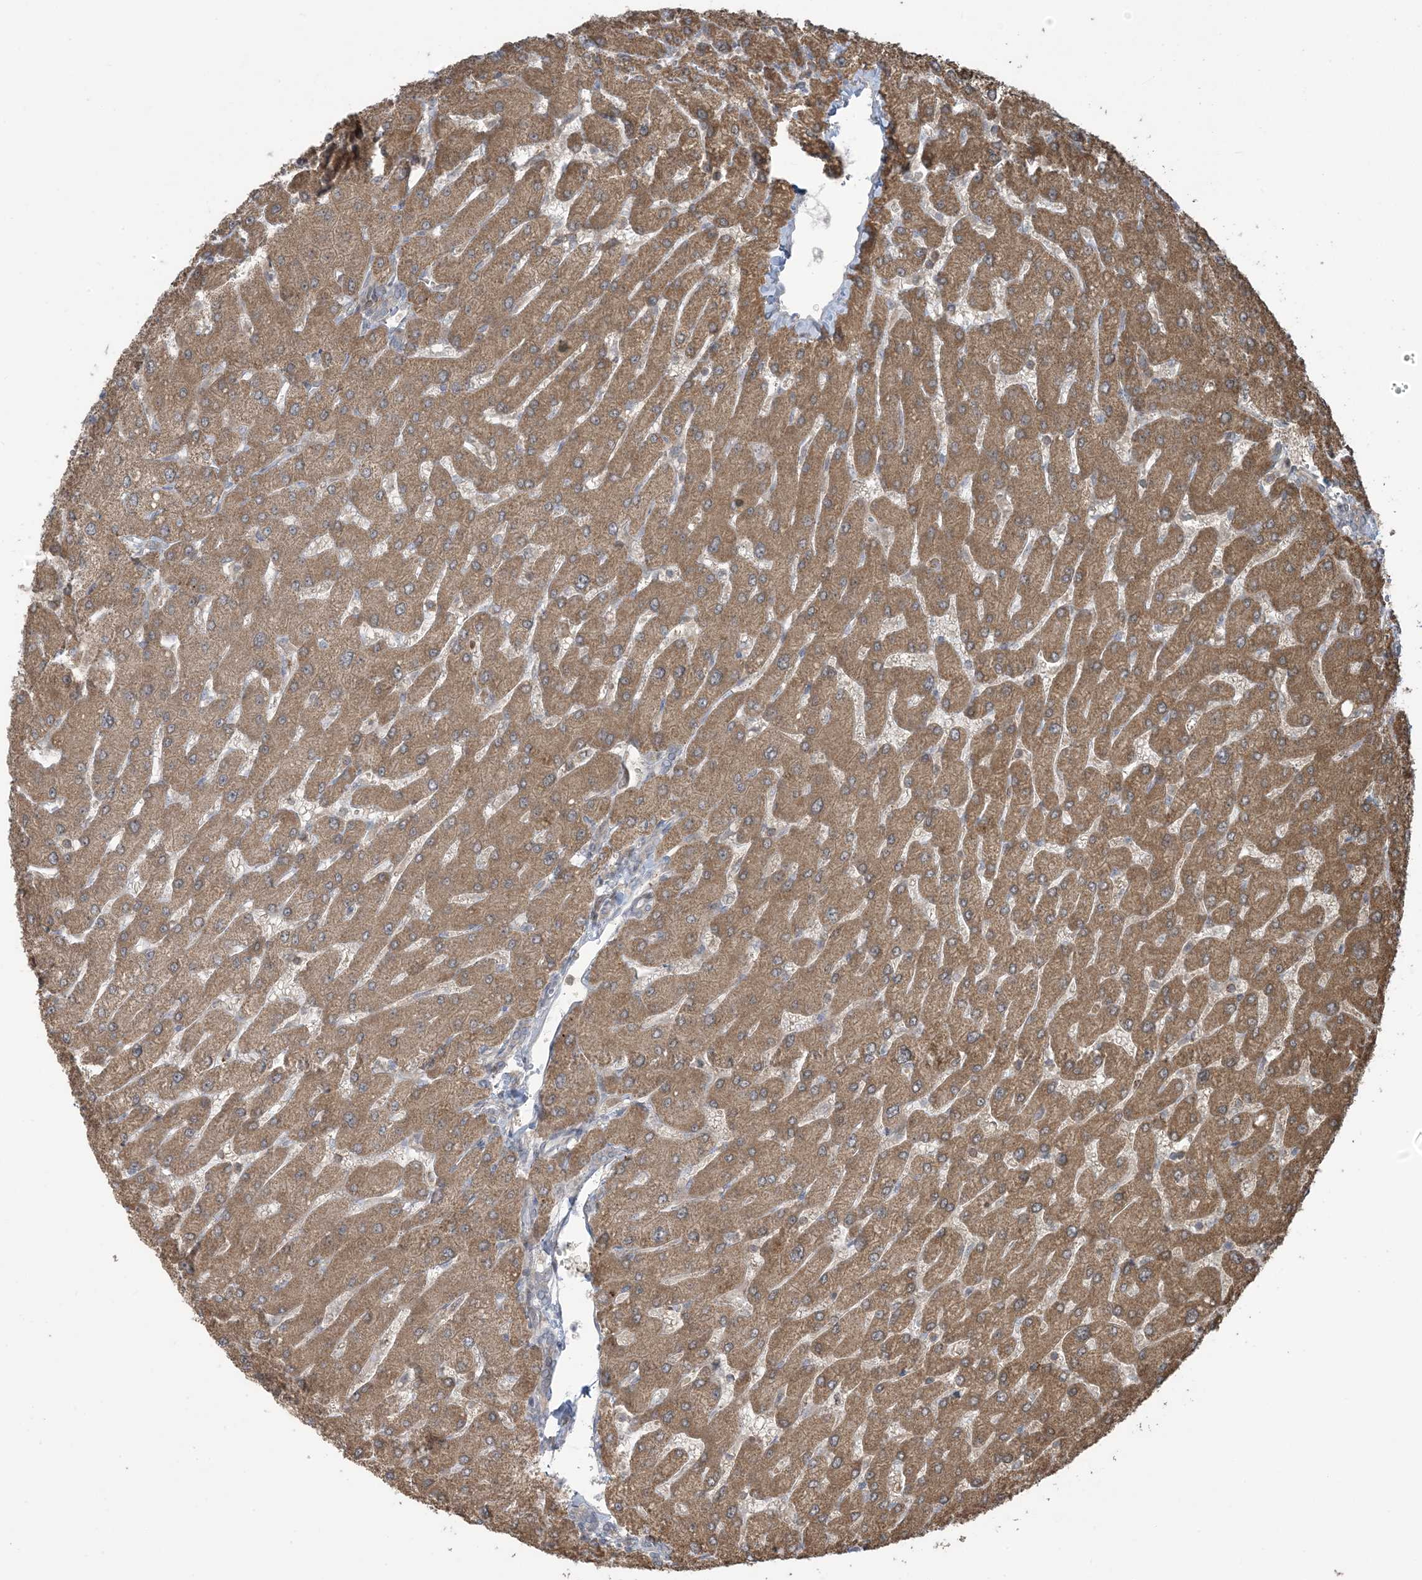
{"staining": {"intensity": "negative", "quantity": "none", "location": "none"}, "tissue": "liver", "cell_type": "Cholangiocytes", "image_type": "normal", "snomed": [{"axis": "morphology", "description": "Normal tissue, NOS"}, {"axis": "topography", "description": "Liver"}], "caption": "A high-resolution histopathology image shows immunohistochemistry (IHC) staining of unremarkable liver, which displays no significant positivity in cholangiocytes. (Stains: DAB (3,3'-diaminobenzidine) immunohistochemistry (IHC) with hematoxylin counter stain, Microscopy: brightfield microscopy at high magnification).", "gene": "PHLDB2", "patient": {"sex": "male", "age": 55}}